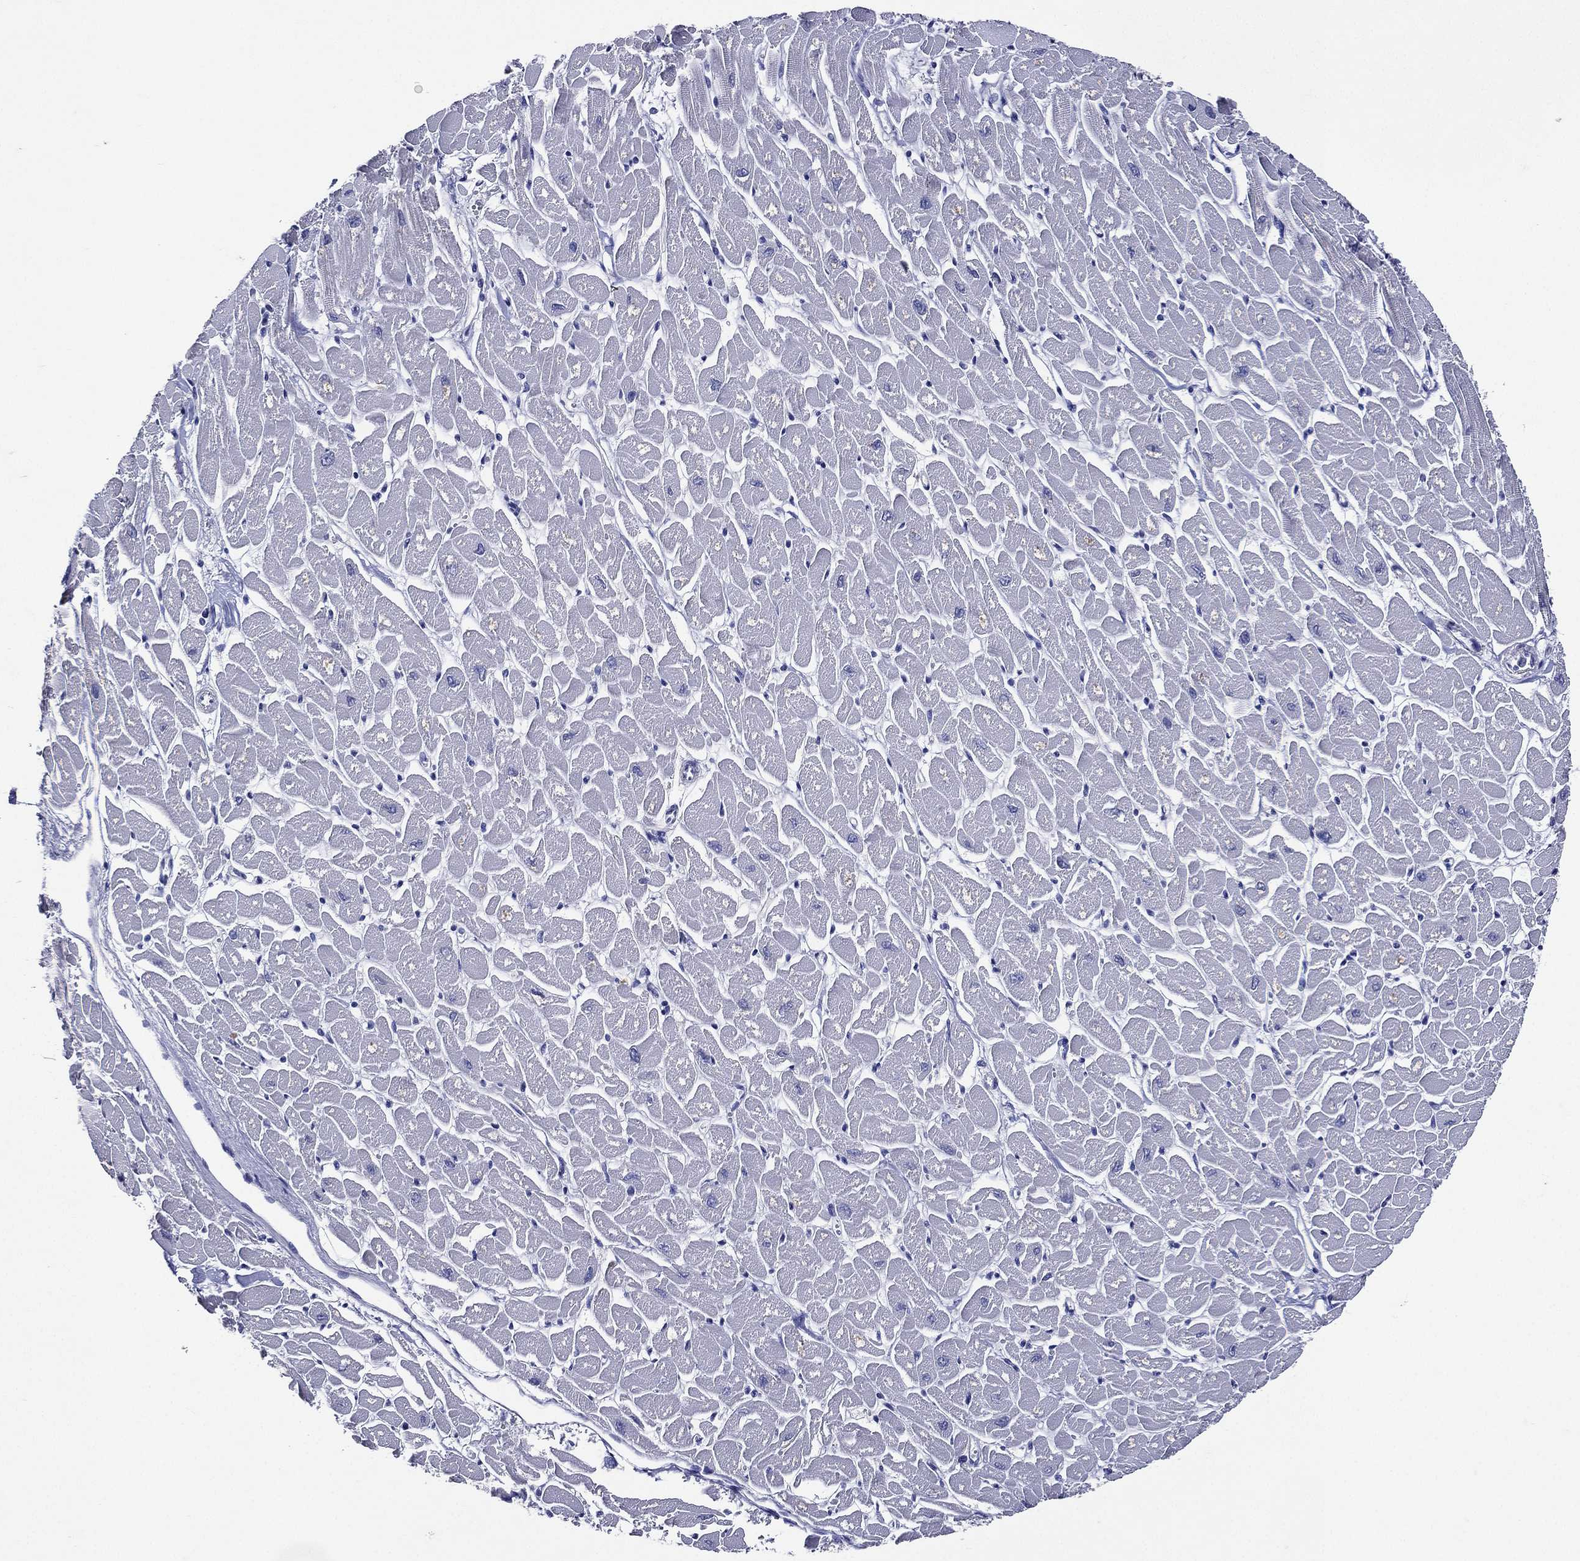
{"staining": {"intensity": "negative", "quantity": "none", "location": "none"}, "tissue": "heart muscle", "cell_type": "Cardiomyocytes", "image_type": "normal", "snomed": [{"axis": "morphology", "description": "Normal tissue, NOS"}, {"axis": "topography", "description": "Heart"}], "caption": "High magnification brightfield microscopy of unremarkable heart muscle stained with DAB (3,3'-diaminobenzidine) (brown) and counterstained with hematoxylin (blue): cardiomyocytes show no significant staining.", "gene": "TGM1", "patient": {"sex": "male", "age": 57}}